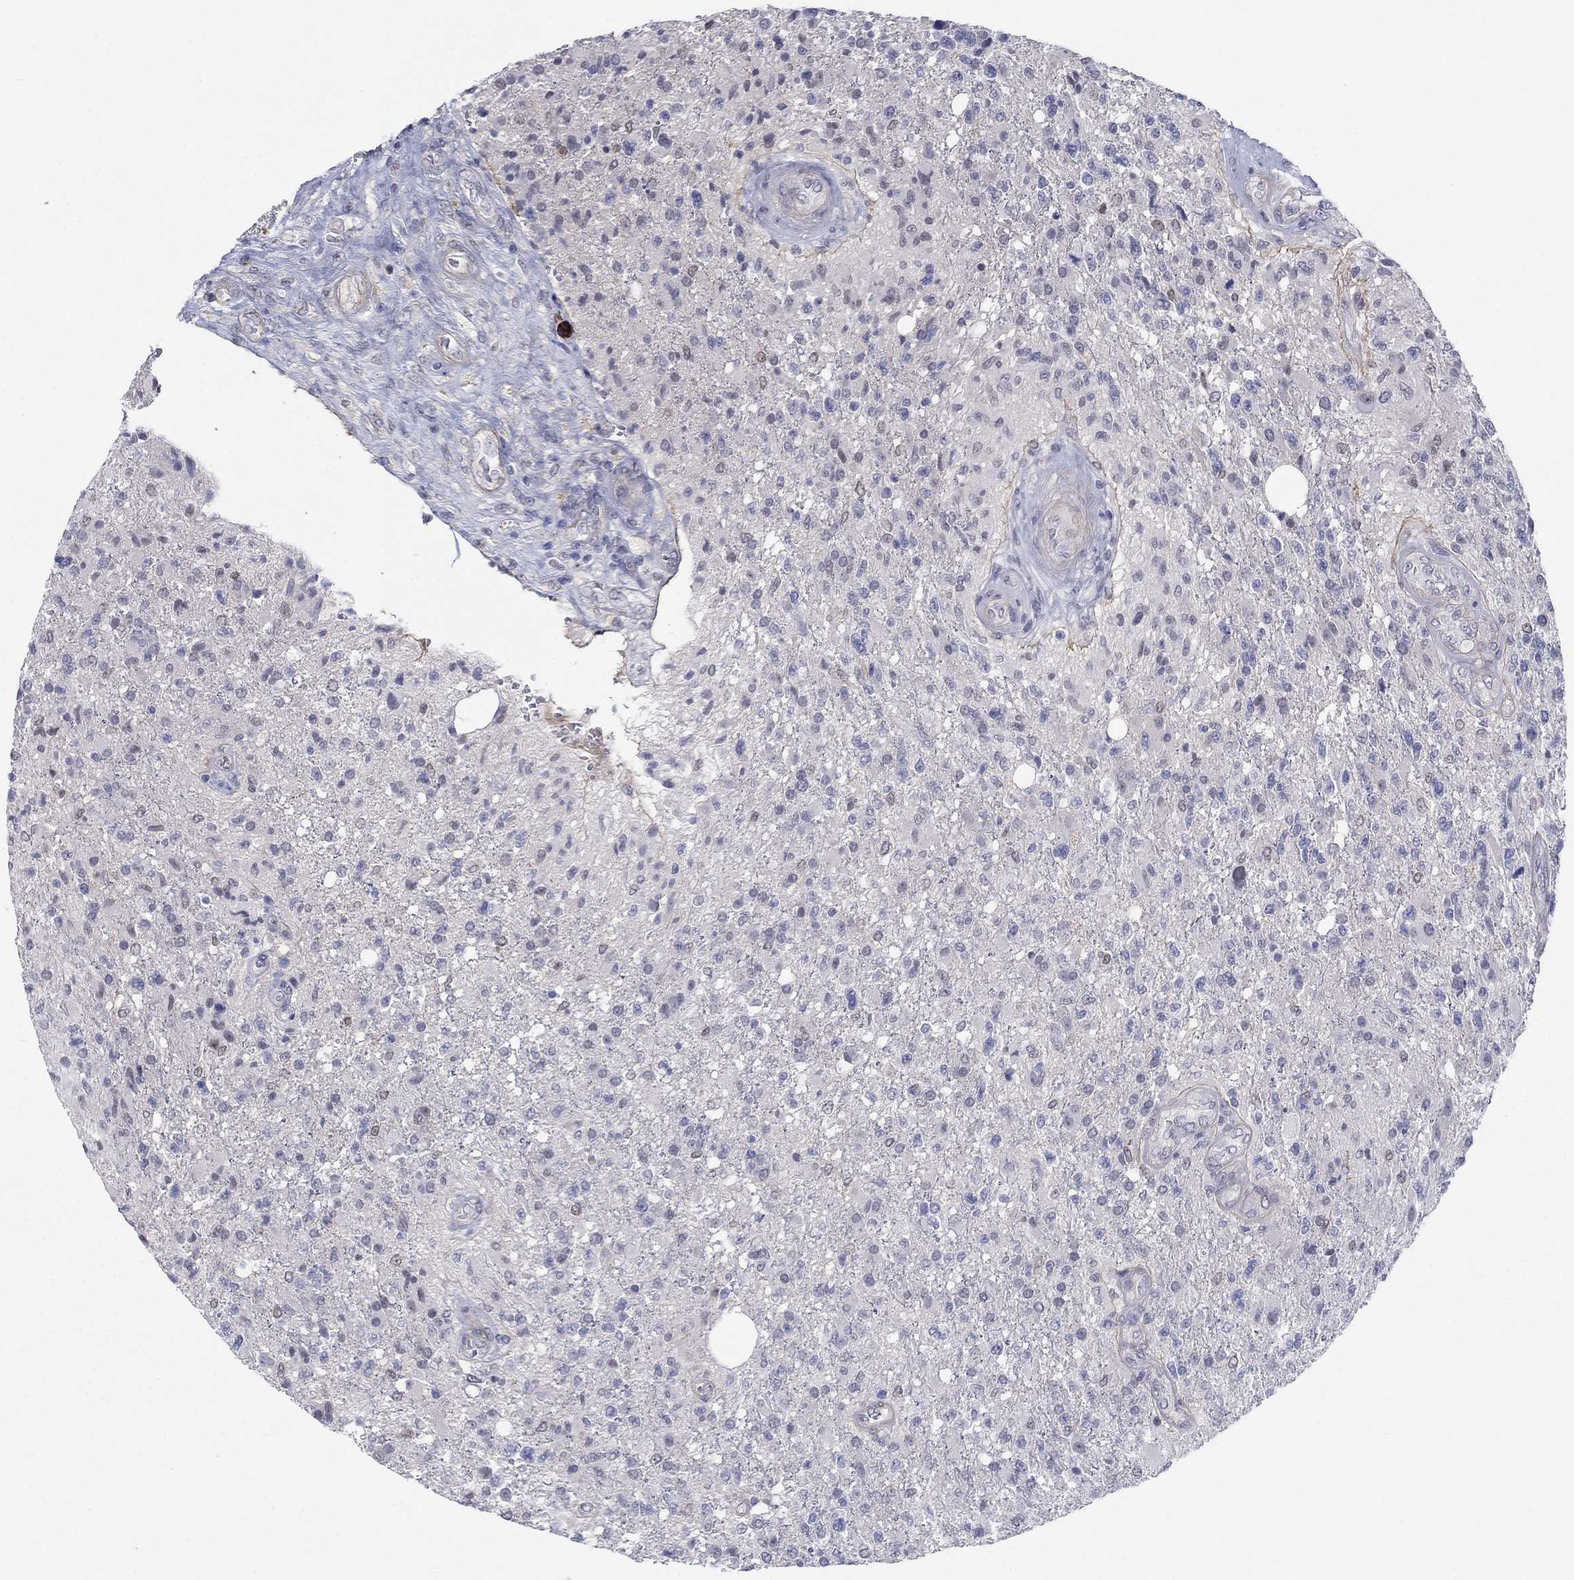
{"staining": {"intensity": "negative", "quantity": "none", "location": "none"}, "tissue": "glioma", "cell_type": "Tumor cells", "image_type": "cancer", "snomed": [{"axis": "morphology", "description": "Glioma, malignant, High grade"}, {"axis": "topography", "description": "Brain"}], "caption": "There is no significant staining in tumor cells of glioma.", "gene": "EGFLAM", "patient": {"sex": "male", "age": 56}}